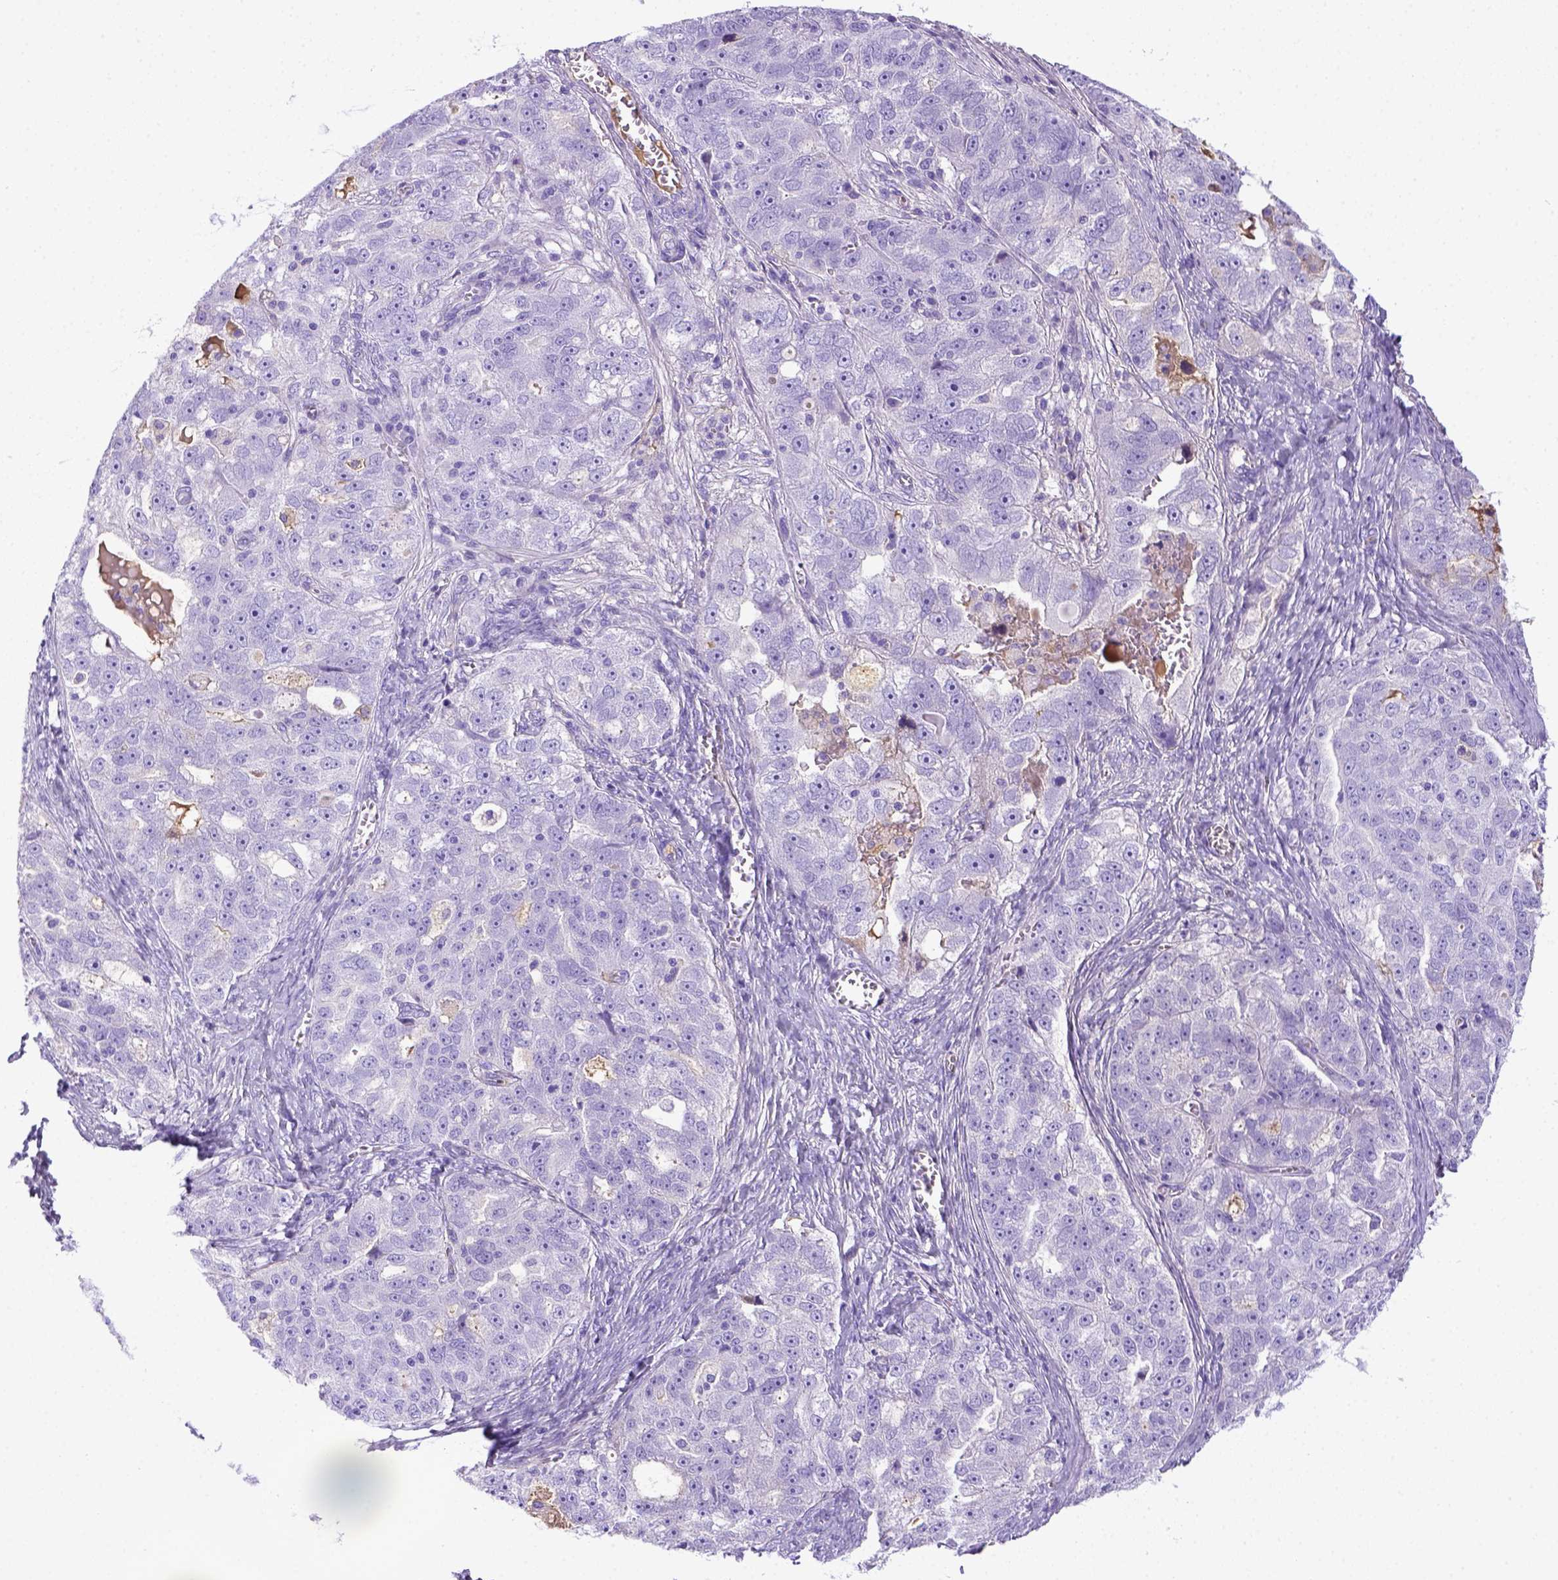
{"staining": {"intensity": "negative", "quantity": "none", "location": "none"}, "tissue": "ovarian cancer", "cell_type": "Tumor cells", "image_type": "cancer", "snomed": [{"axis": "morphology", "description": "Cystadenocarcinoma, serous, NOS"}, {"axis": "topography", "description": "Ovary"}], "caption": "This image is of ovarian serous cystadenocarcinoma stained with immunohistochemistry to label a protein in brown with the nuclei are counter-stained blue. There is no positivity in tumor cells.", "gene": "ITIH4", "patient": {"sex": "female", "age": 51}}